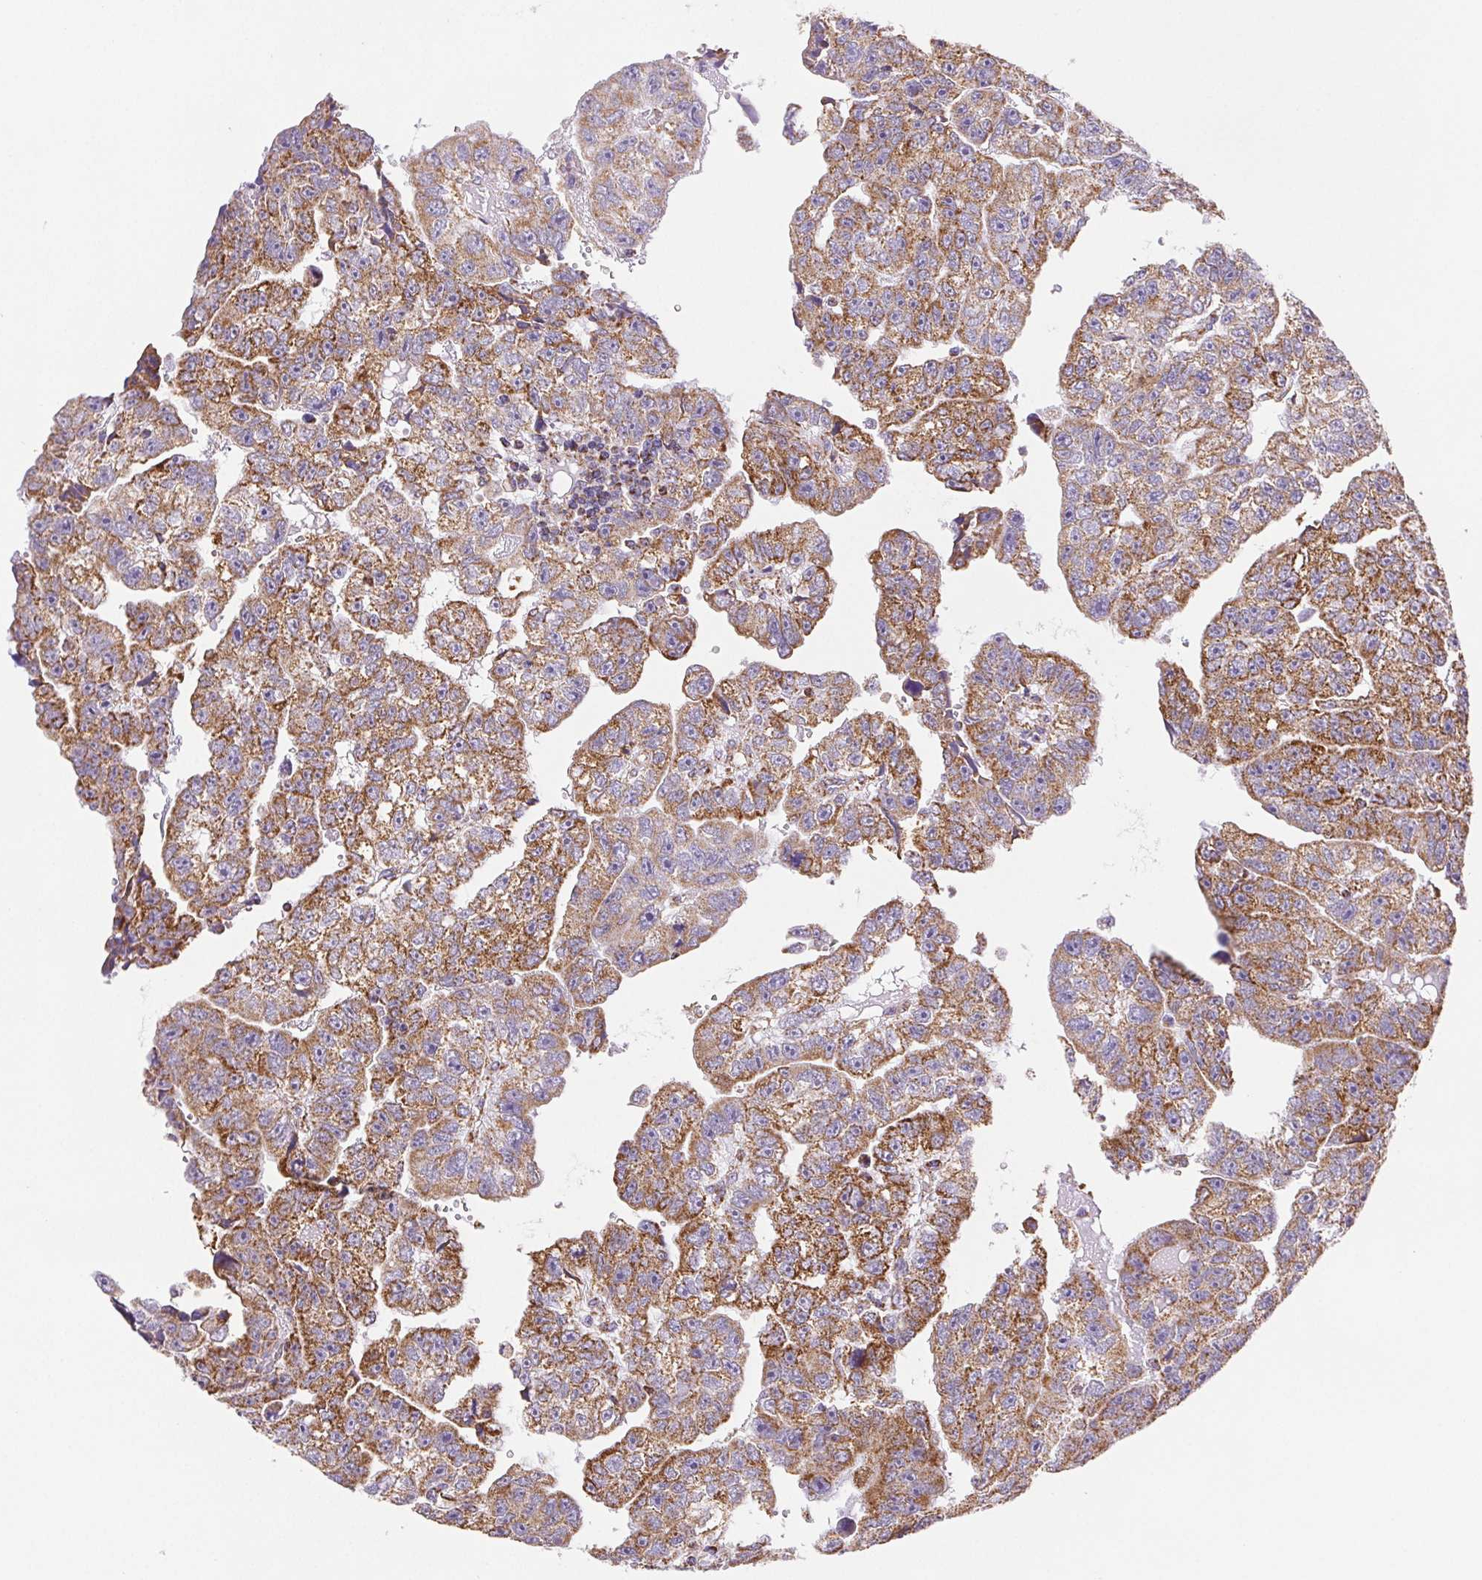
{"staining": {"intensity": "moderate", "quantity": "25%-75%", "location": "cytoplasmic/membranous"}, "tissue": "testis cancer", "cell_type": "Tumor cells", "image_type": "cancer", "snomed": [{"axis": "morphology", "description": "Carcinoma, Embryonal, NOS"}, {"axis": "topography", "description": "Testis"}], "caption": "Immunohistochemical staining of testis cancer shows moderate cytoplasmic/membranous protein positivity in about 25%-75% of tumor cells. (Stains: DAB (3,3'-diaminobenzidine) in brown, nuclei in blue, Microscopy: brightfield microscopy at high magnification).", "gene": "NIPSNAP2", "patient": {"sex": "male", "age": 20}}